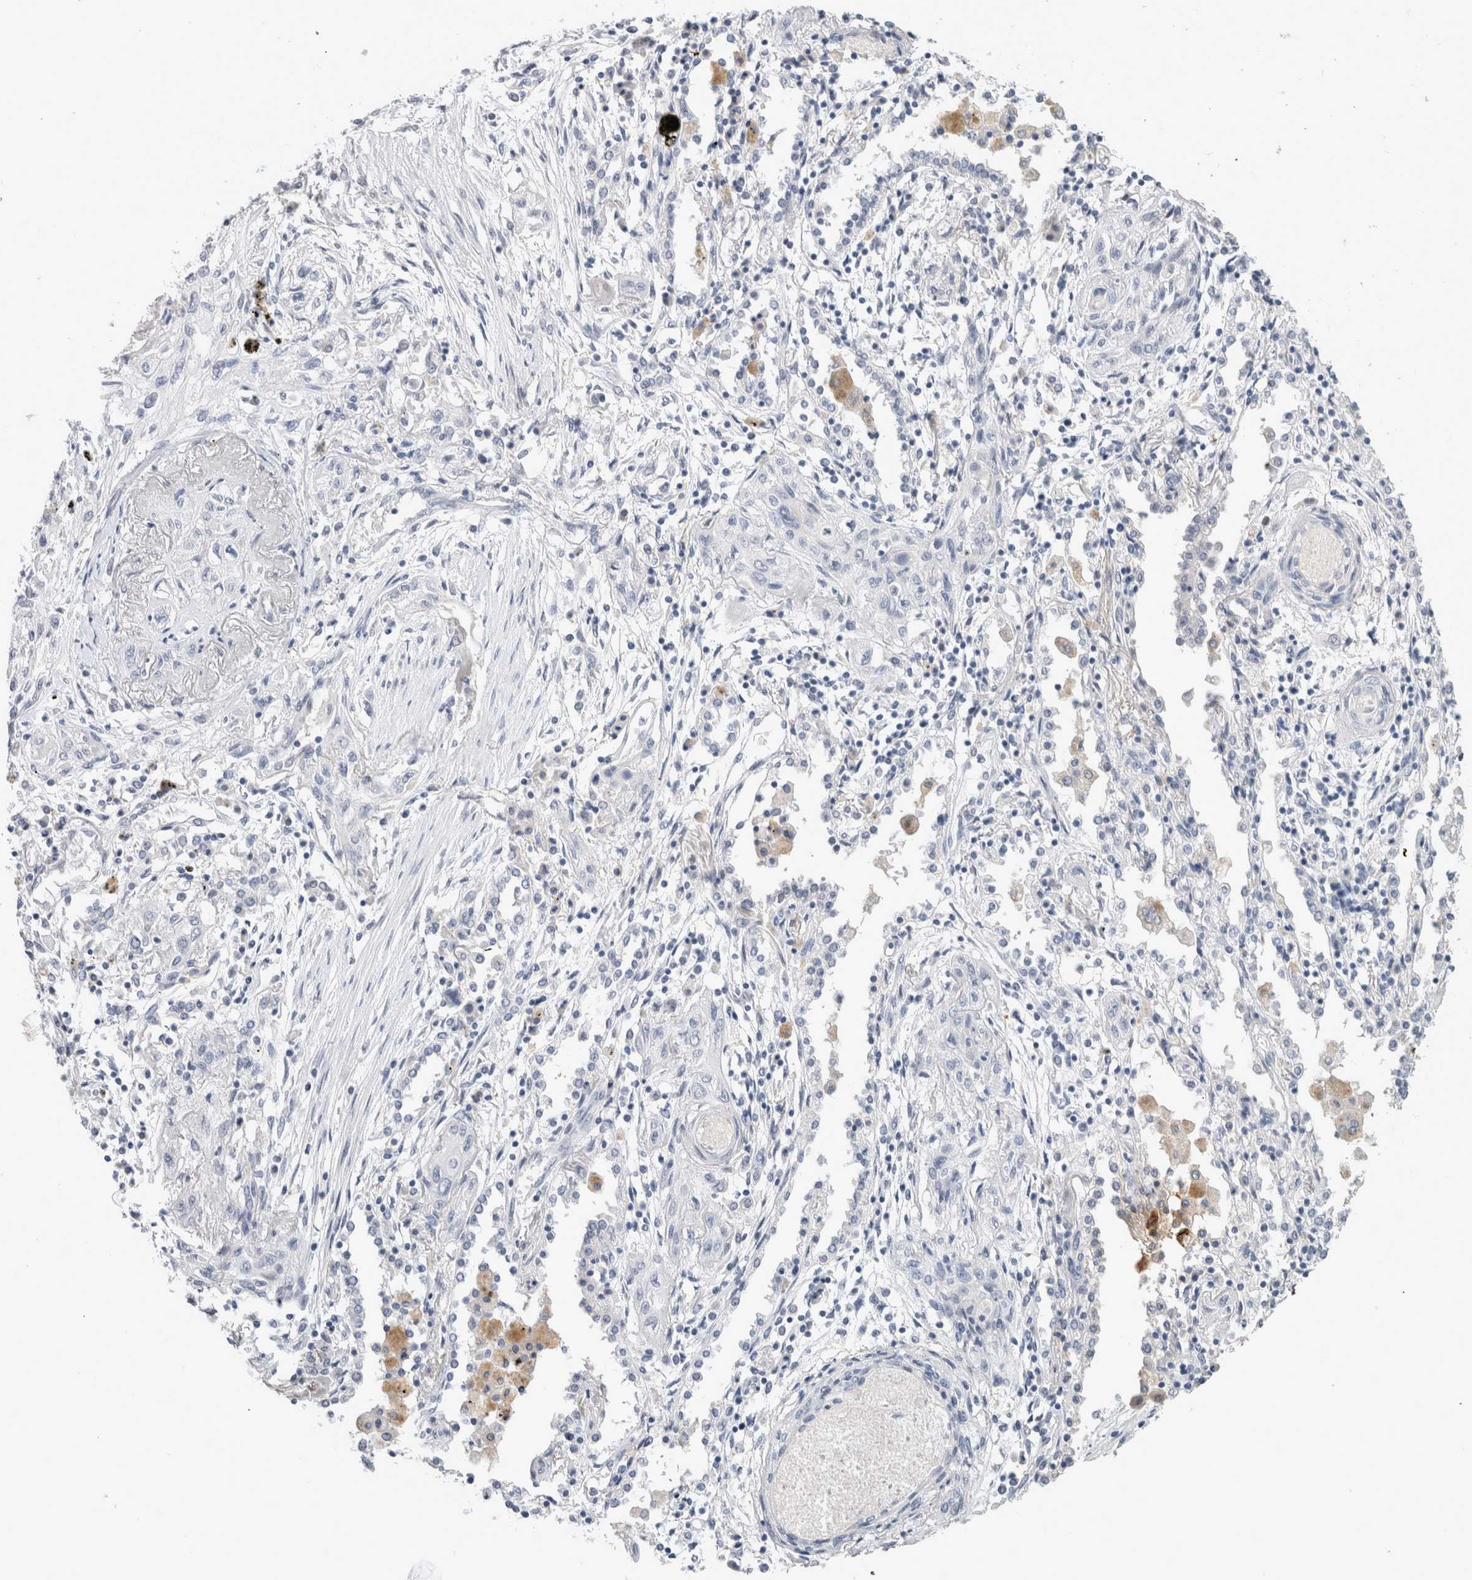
{"staining": {"intensity": "negative", "quantity": "none", "location": "none"}, "tissue": "lung cancer", "cell_type": "Tumor cells", "image_type": "cancer", "snomed": [{"axis": "morphology", "description": "Squamous cell carcinoma, NOS"}, {"axis": "topography", "description": "Lung"}], "caption": "A histopathology image of human lung squamous cell carcinoma is negative for staining in tumor cells.", "gene": "BCAN", "patient": {"sex": "female", "age": 47}}